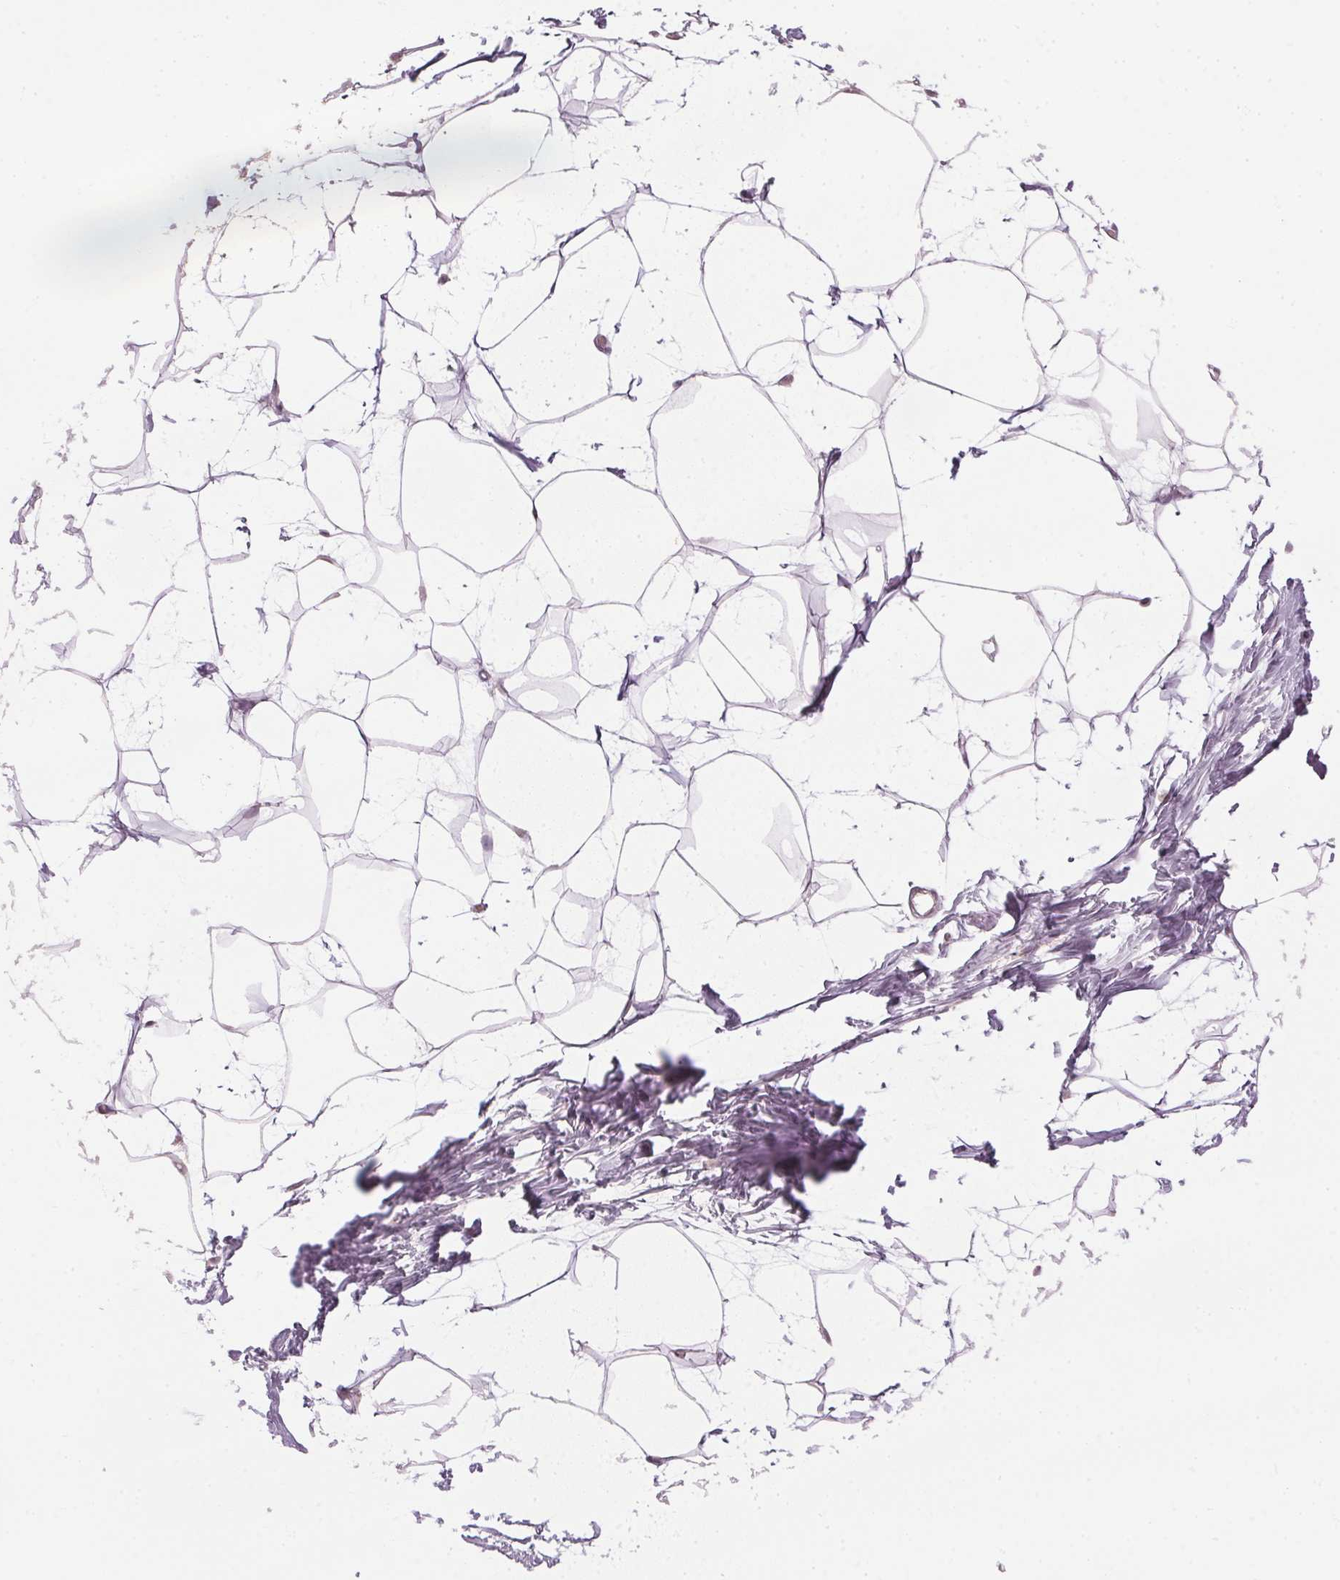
{"staining": {"intensity": "negative", "quantity": "none", "location": "none"}, "tissue": "breast", "cell_type": "Adipocytes", "image_type": "normal", "snomed": [{"axis": "morphology", "description": "Normal tissue, NOS"}, {"axis": "topography", "description": "Breast"}], "caption": "Adipocytes show no significant protein expression in unremarkable breast. (DAB IHC visualized using brightfield microscopy, high magnification).", "gene": "ENSG00000267001", "patient": {"sex": "female", "age": 45}}